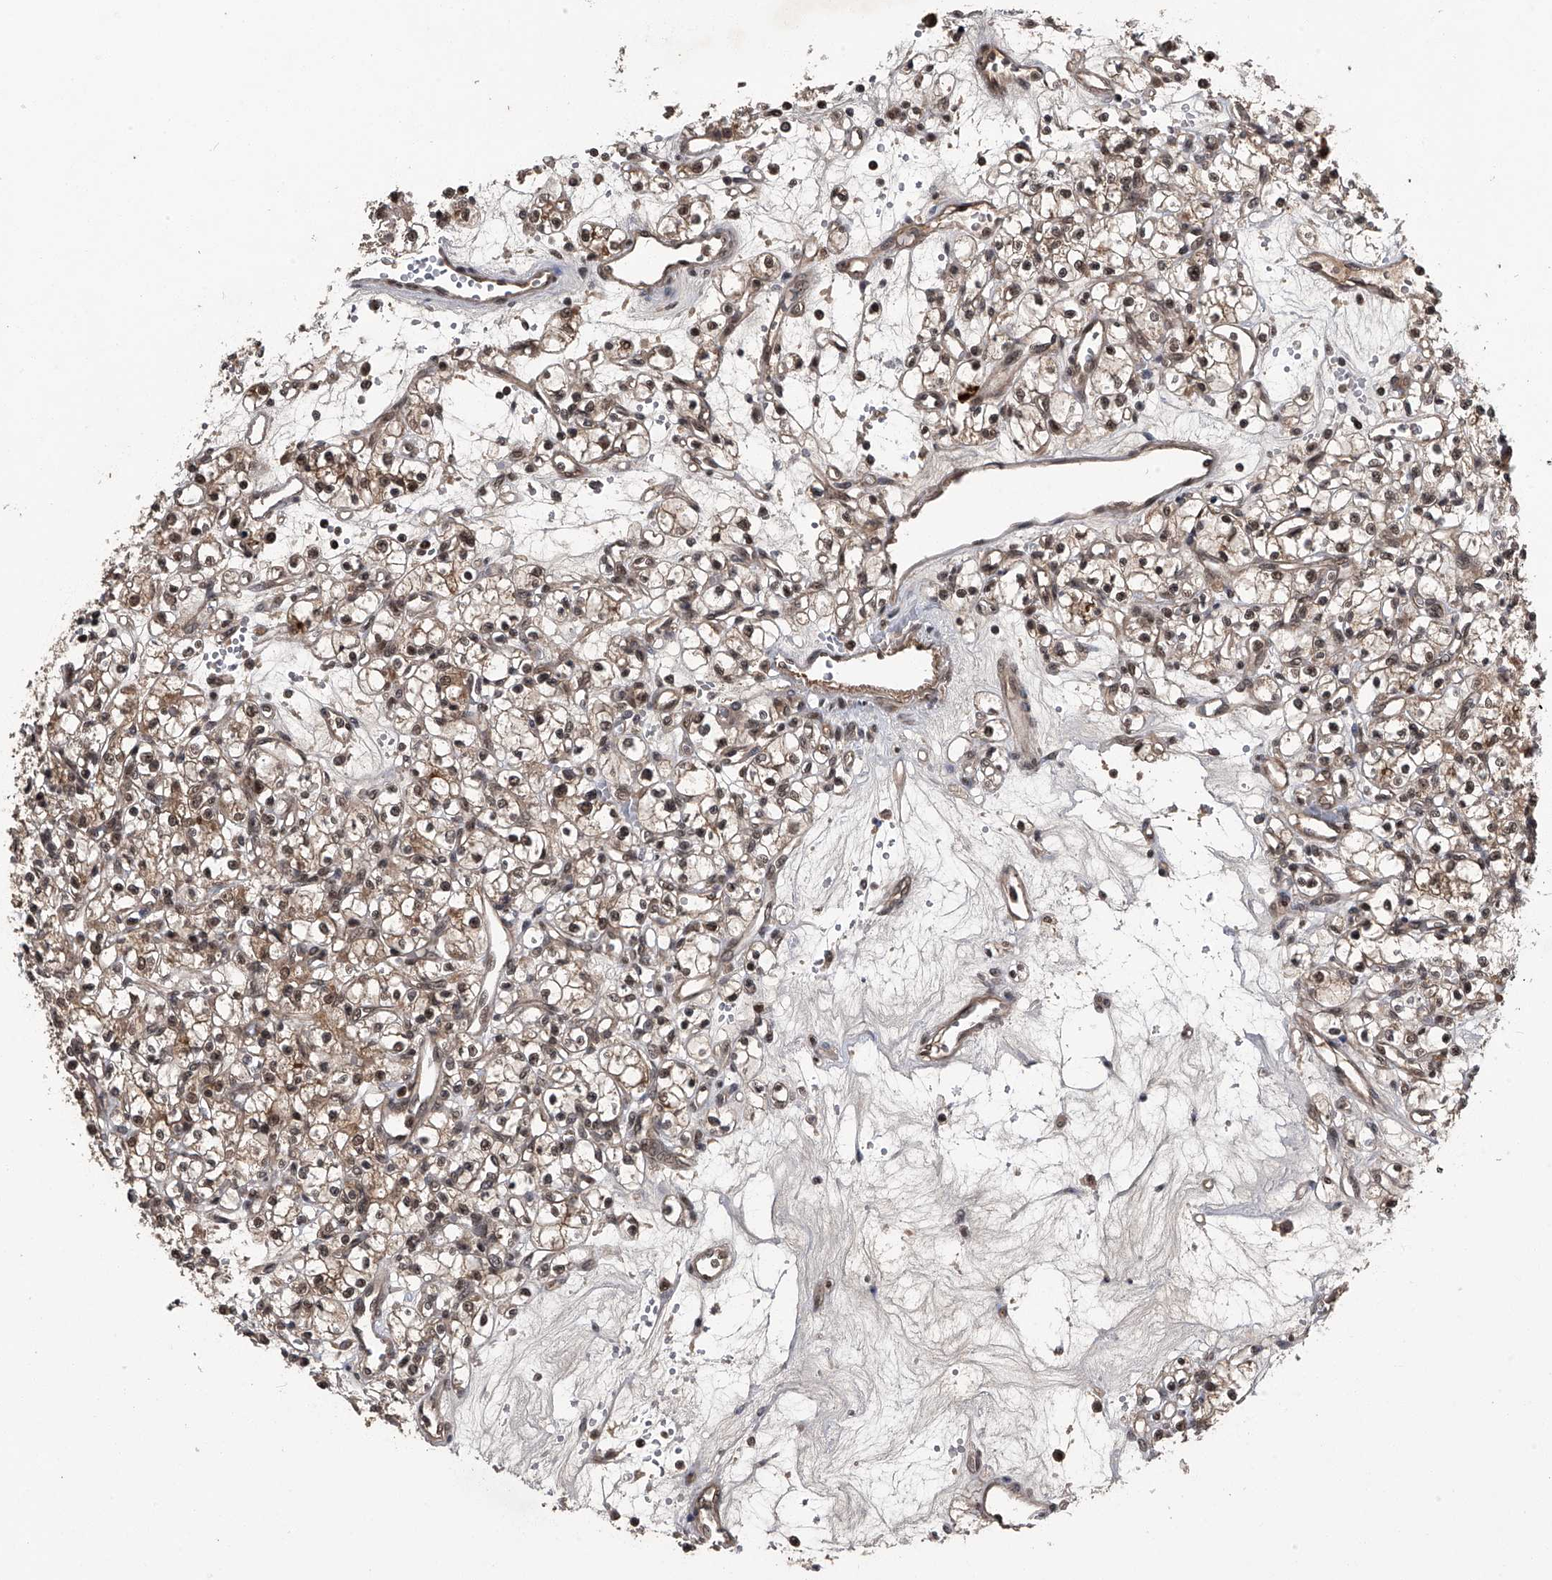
{"staining": {"intensity": "moderate", "quantity": ">75%", "location": "cytoplasmic/membranous,nuclear"}, "tissue": "renal cancer", "cell_type": "Tumor cells", "image_type": "cancer", "snomed": [{"axis": "morphology", "description": "Adenocarcinoma, NOS"}, {"axis": "topography", "description": "Kidney"}], "caption": "Protein expression analysis of human renal cancer (adenocarcinoma) reveals moderate cytoplasmic/membranous and nuclear expression in approximately >75% of tumor cells. The staining is performed using DAB (3,3'-diaminobenzidine) brown chromogen to label protein expression. The nuclei are counter-stained blue using hematoxylin.", "gene": "SLC12A8", "patient": {"sex": "female", "age": 59}}